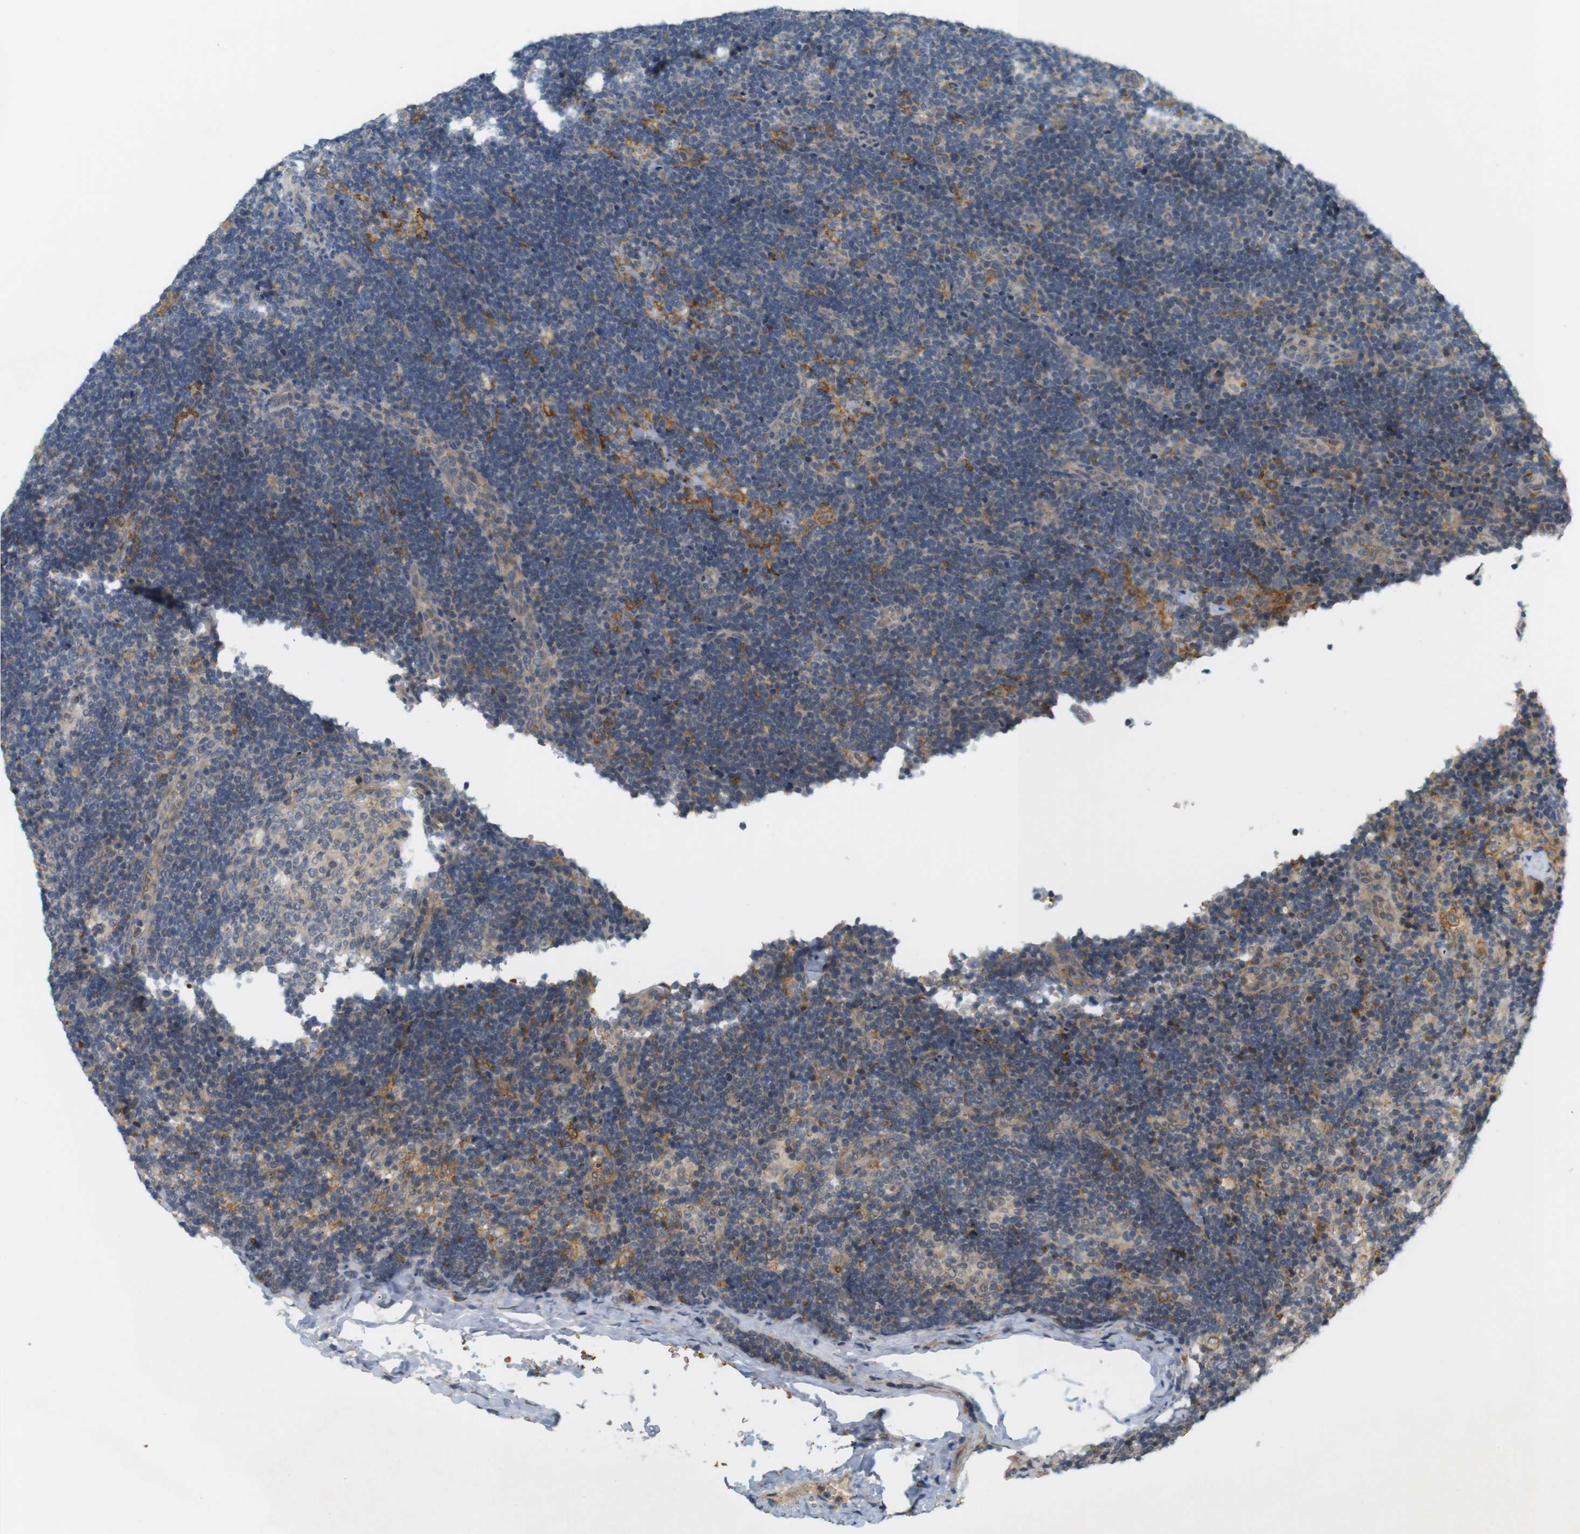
{"staining": {"intensity": "weak", "quantity": "25%-75%", "location": "cytoplasmic/membranous"}, "tissue": "lymph node", "cell_type": "Germinal center cells", "image_type": "normal", "snomed": [{"axis": "morphology", "description": "Normal tissue, NOS"}, {"axis": "topography", "description": "Lymph node"}], "caption": "Immunohistochemical staining of unremarkable human lymph node displays weak cytoplasmic/membranous protein expression in about 25%-75% of germinal center cells.", "gene": "SOCS6", "patient": {"sex": "female", "age": 42}}